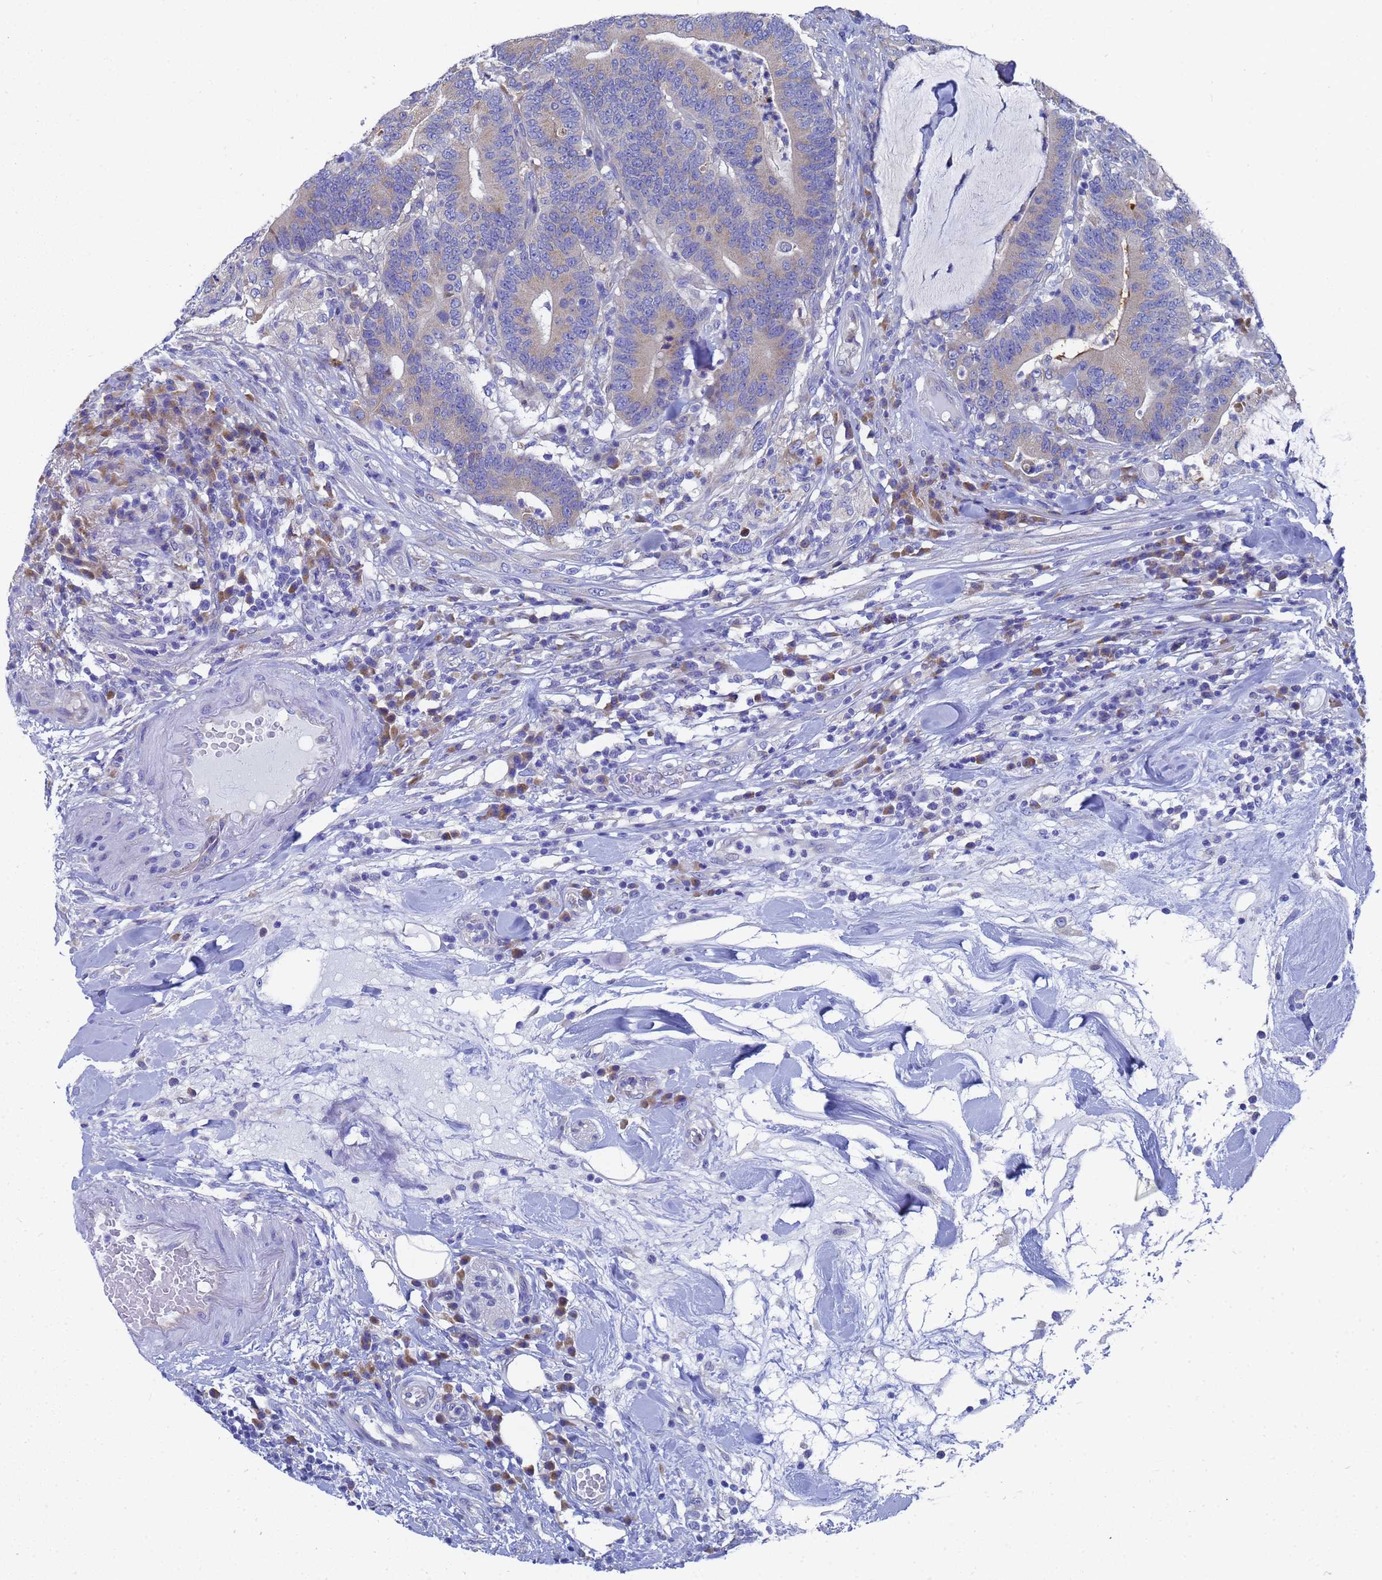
{"staining": {"intensity": "weak", "quantity": ">75%", "location": "cytoplasmic/membranous"}, "tissue": "colorectal cancer", "cell_type": "Tumor cells", "image_type": "cancer", "snomed": [{"axis": "morphology", "description": "Adenocarcinoma, NOS"}, {"axis": "topography", "description": "Colon"}], "caption": "About >75% of tumor cells in human adenocarcinoma (colorectal) demonstrate weak cytoplasmic/membranous protein positivity as visualized by brown immunohistochemical staining.", "gene": "TM4SF4", "patient": {"sex": "female", "age": 66}}